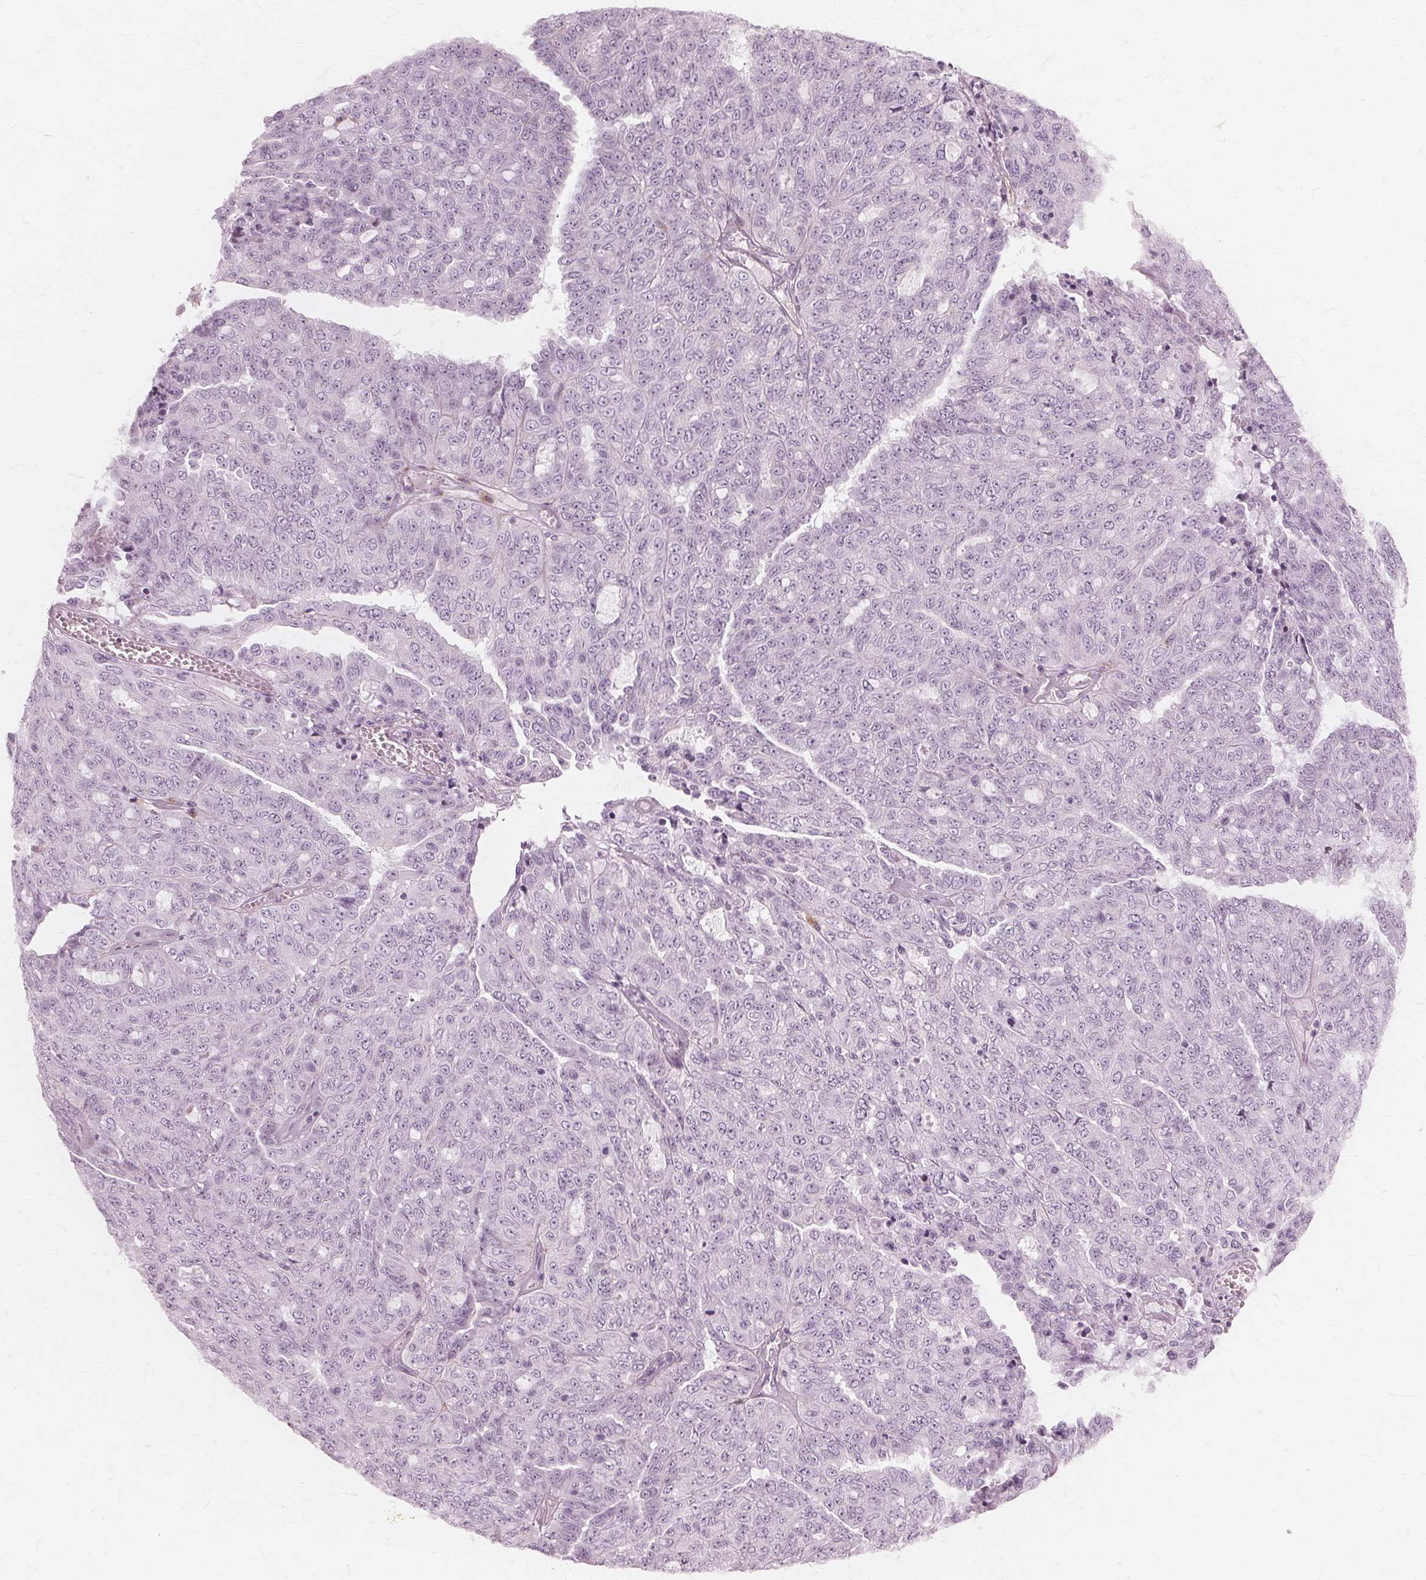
{"staining": {"intensity": "negative", "quantity": "none", "location": "none"}, "tissue": "ovarian cancer", "cell_type": "Tumor cells", "image_type": "cancer", "snomed": [{"axis": "morphology", "description": "Cystadenocarcinoma, serous, NOS"}, {"axis": "topography", "description": "Ovary"}], "caption": "Histopathology image shows no protein staining in tumor cells of ovarian cancer (serous cystadenocarcinoma) tissue. (DAB (3,3'-diaminobenzidine) immunohistochemistry (IHC), high magnification).", "gene": "DNASE2", "patient": {"sex": "female", "age": 71}}